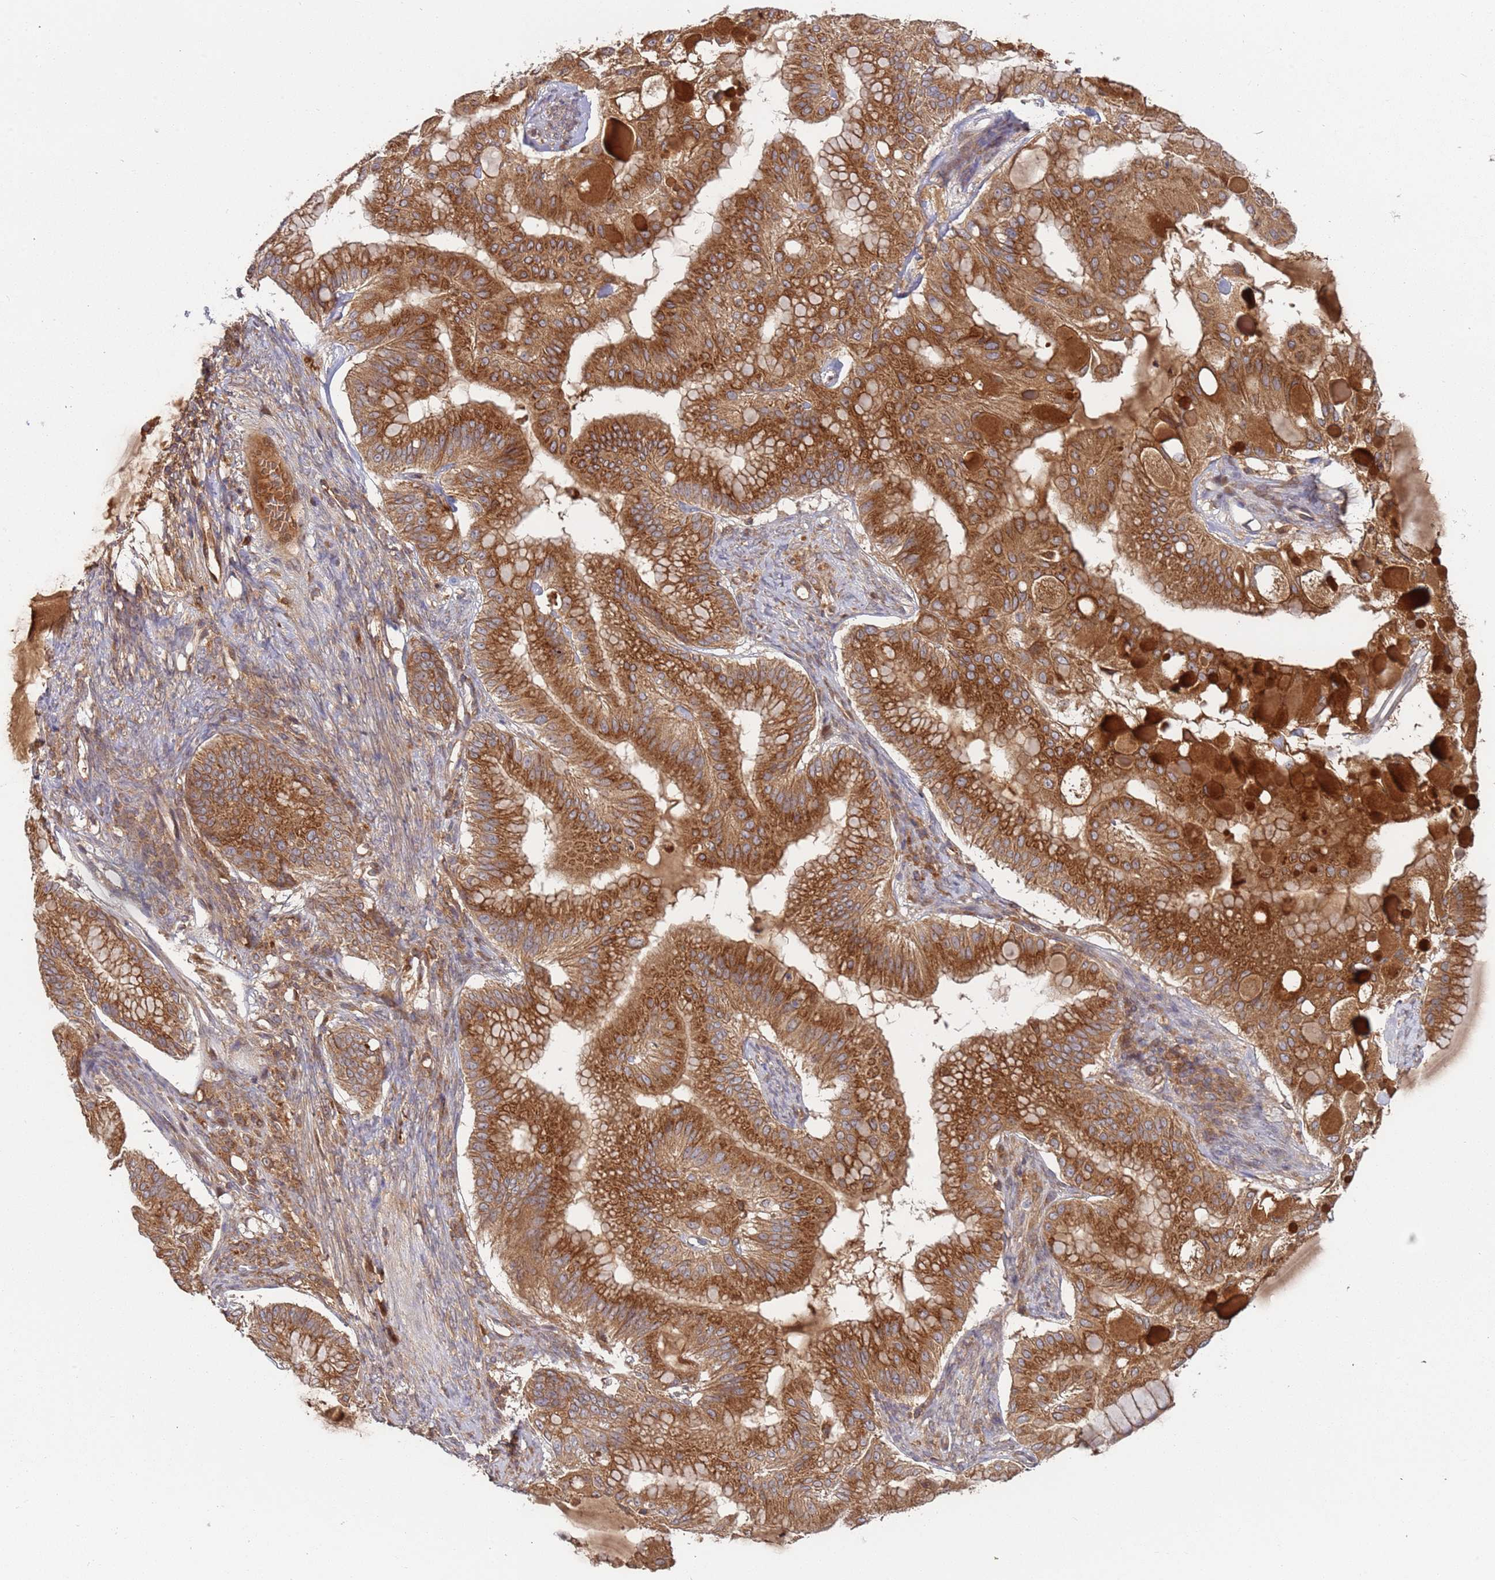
{"staining": {"intensity": "strong", "quantity": ">75%", "location": "cytoplasmic/membranous"}, "tissue": "ovarian cancer", "cell_type": "Tumor cells", "image_type": "cancer", "snomed": [{"axis": "morphology", "description": "Cystadenocarcinoma, mucinous, NOS"}, {"axis": "topography", "description": "Ovary"}], "caption": "A histopathology image showing strong cytoplasmic/membranous positivity in about >75% of tumor cells in ovarian mucinous cystadenocarcinoma, as visualized by brown immunohistochemical staining.", "gene": "OR5A2", "patient": {"sex": "female", "age": 61}}